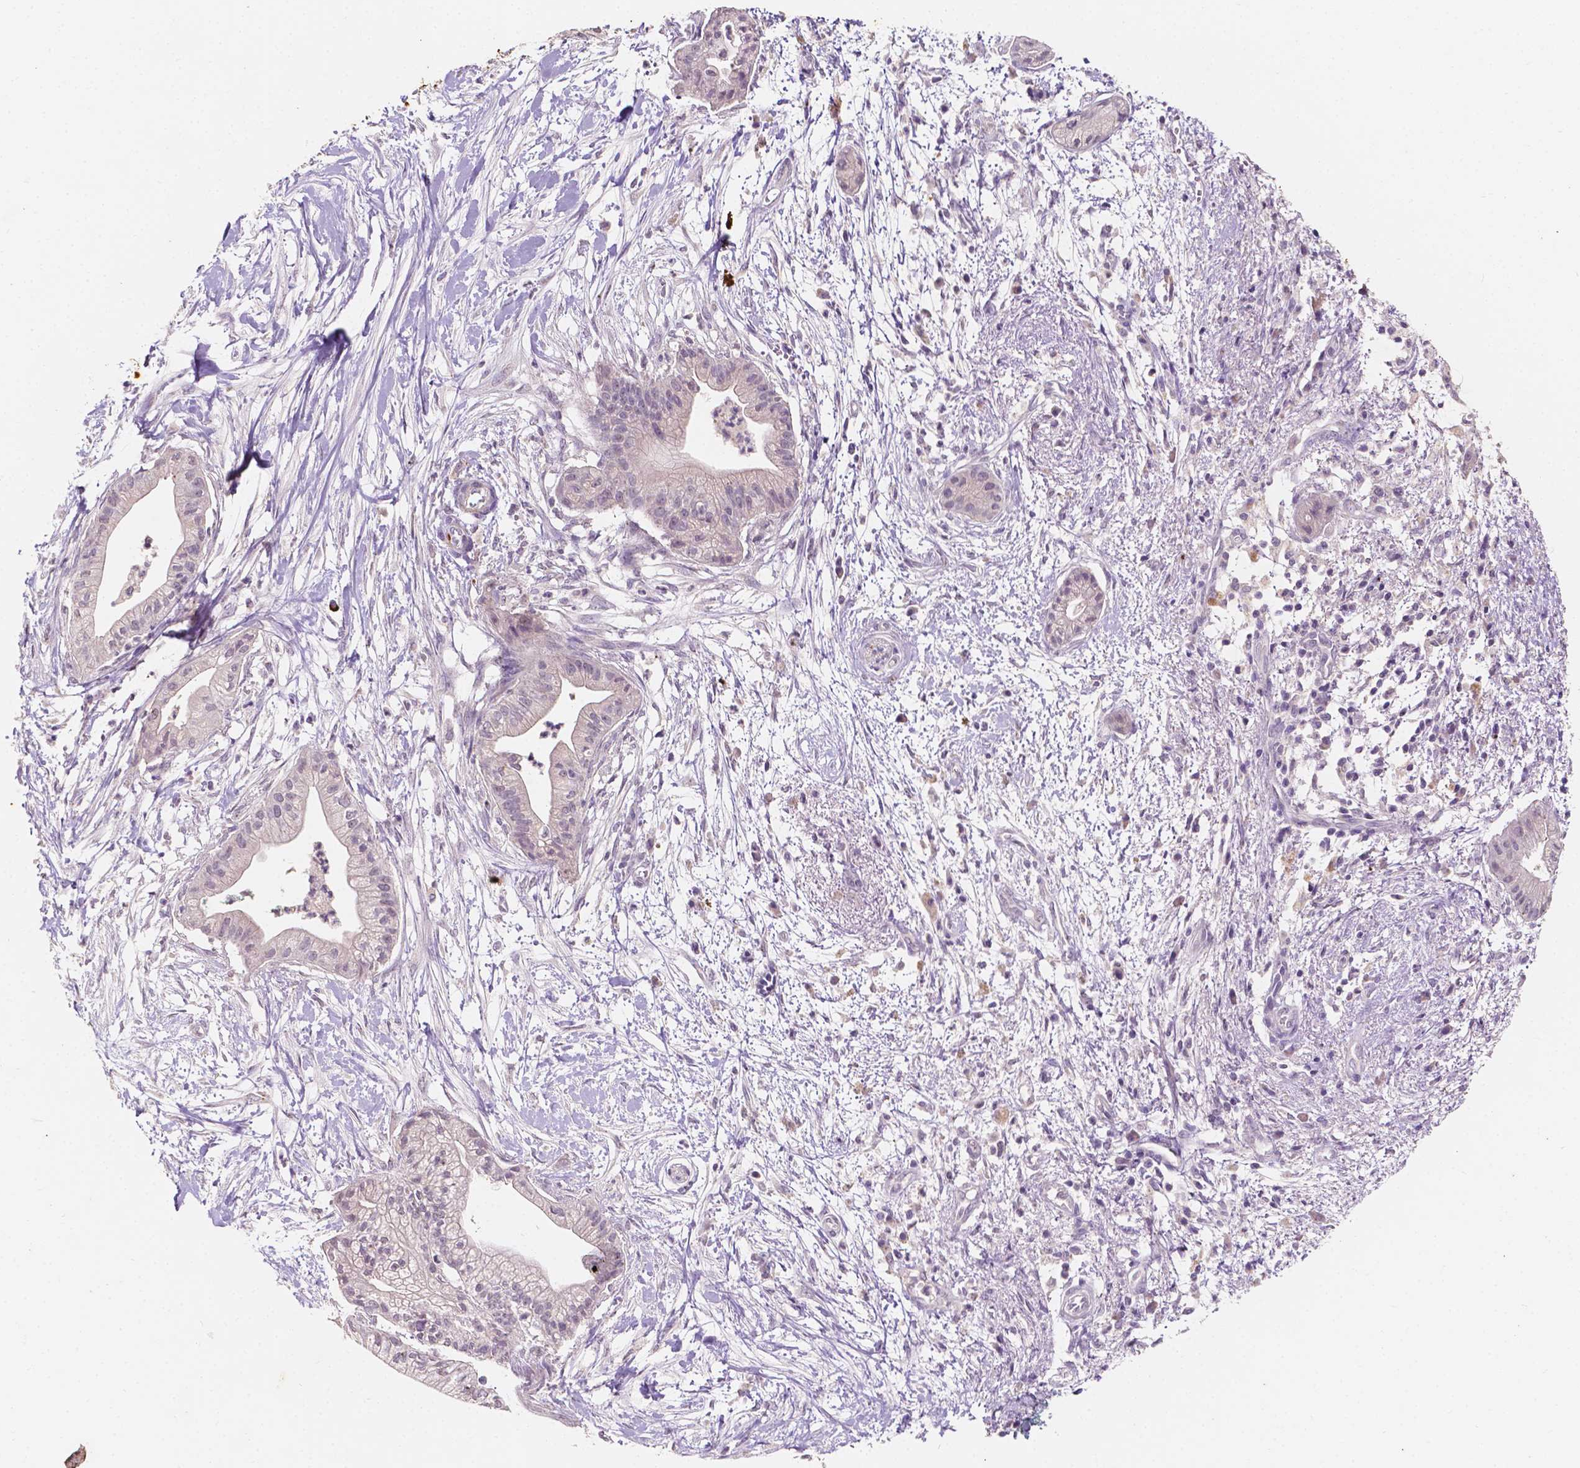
{"staining": {"intensity": "negative", "quantity": "none", "location": "none"}, "tissue": "pancreatic cancer", "cell_type": "Tumor cells", "image_type": "cancer", "snomed": [{"axis": "morphology", "description": "Normal tissue, NOS"}, {"axis": "morphology", "description": "Adenocarcinoma, NOS"}, {"axis": "topography", "description": "Lymph node"}, {"axis": "topography", "description": "Pancreas"}], "caption": "IHC image of human pancreatic cancer stained for a protein (brown), which reveals no expression in tumor cells.", "gene": "SIRT2", "patient": {"sex": "female", "age": 58}}